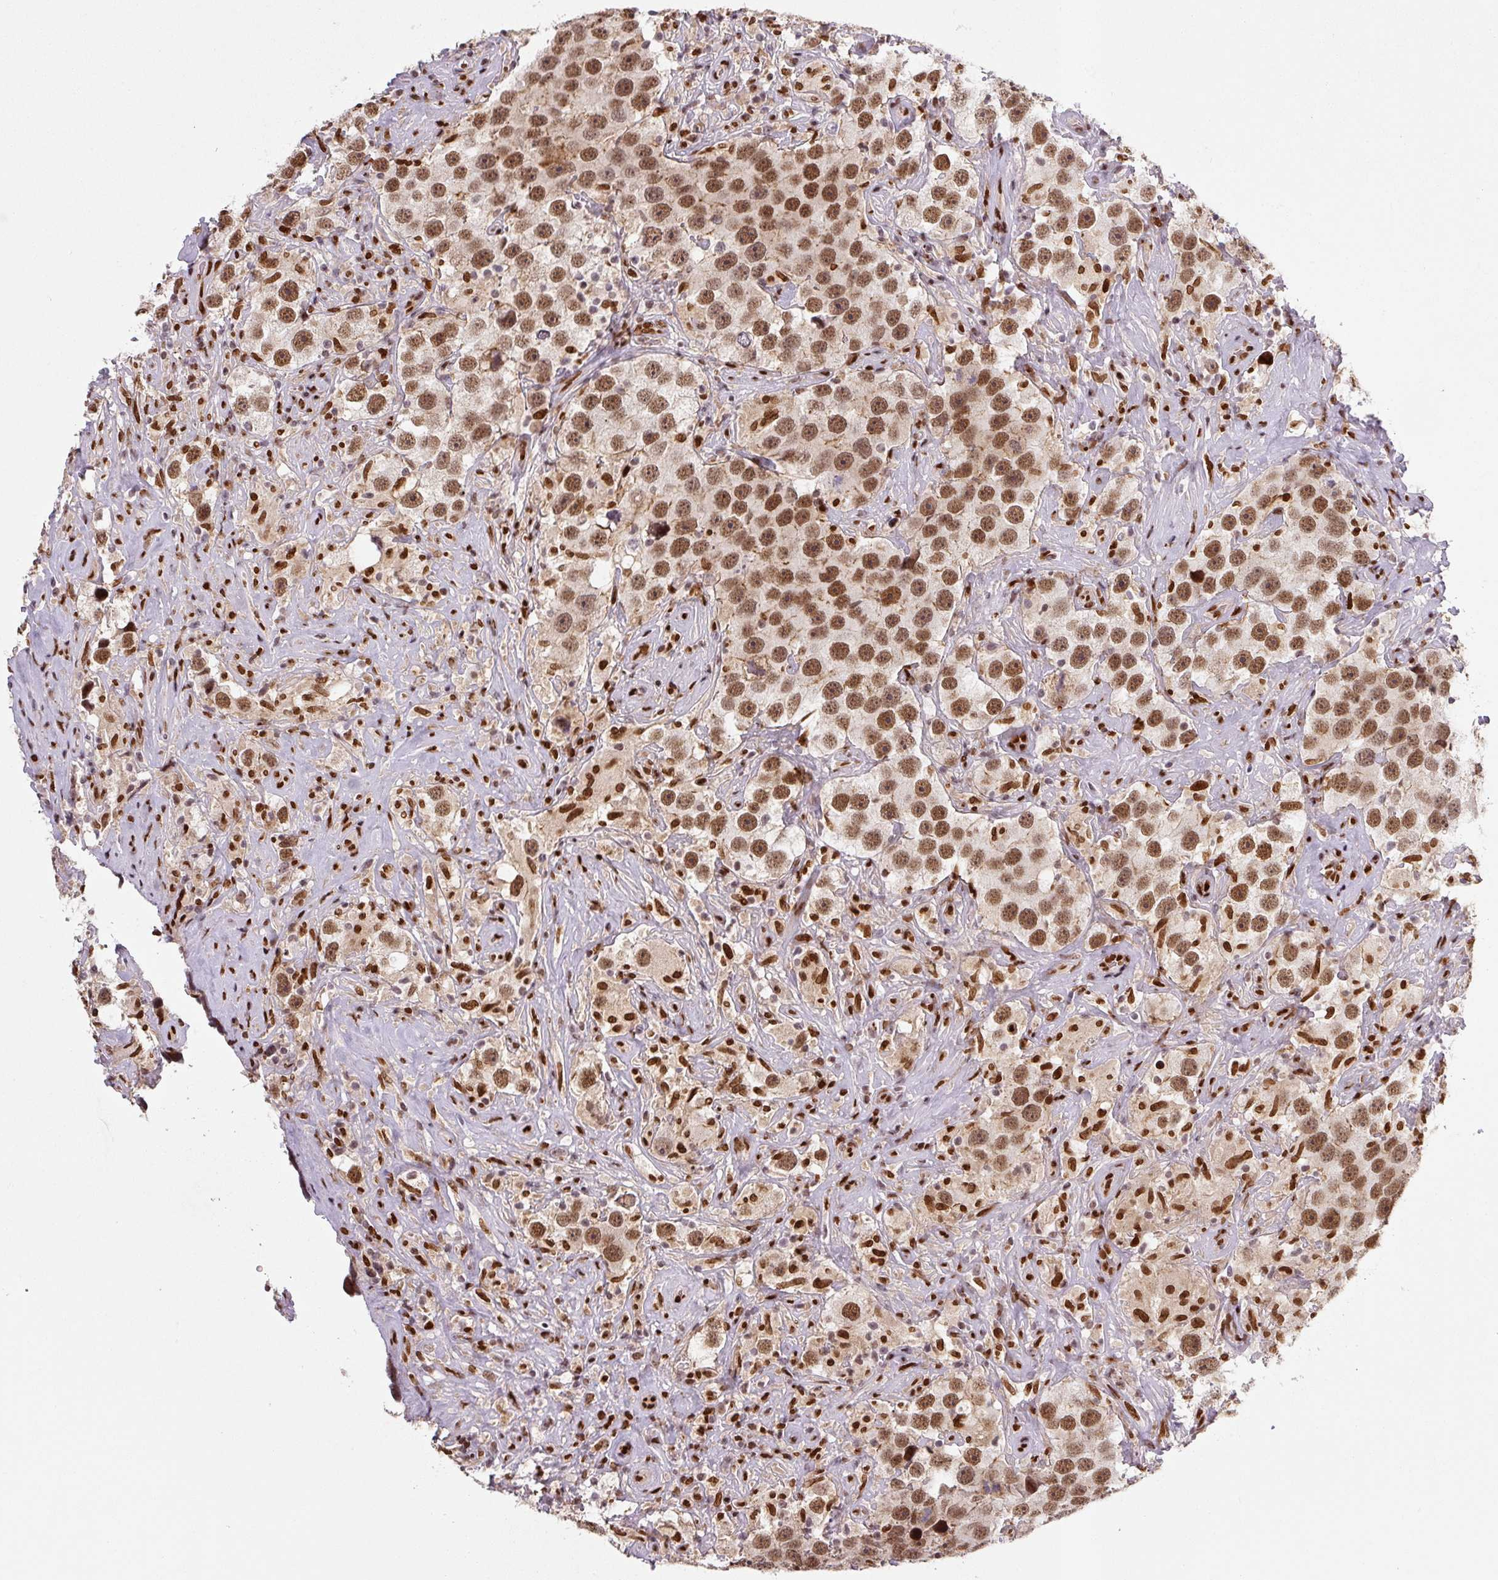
{"staining": {"intensity": "moderate", "quantity": ">75%", "location": "nuclear"}, "tissue": "testis cancer", "cell_type": "Tumor cells", "image_type": "cancer", "snomed": [{"axis": "morphology", "description": "Seminoma, NOS"}, {"axis": "topography", "description": "Testis"}], "caption": "IHC histopathology image of testis cancer stained for a protein (brown), which displays medium levels of moderate nuclear staining in approximately >75% of tumor cells.", "gene": "PYDC2", "patient": {"sex": "male", "age": 49}}